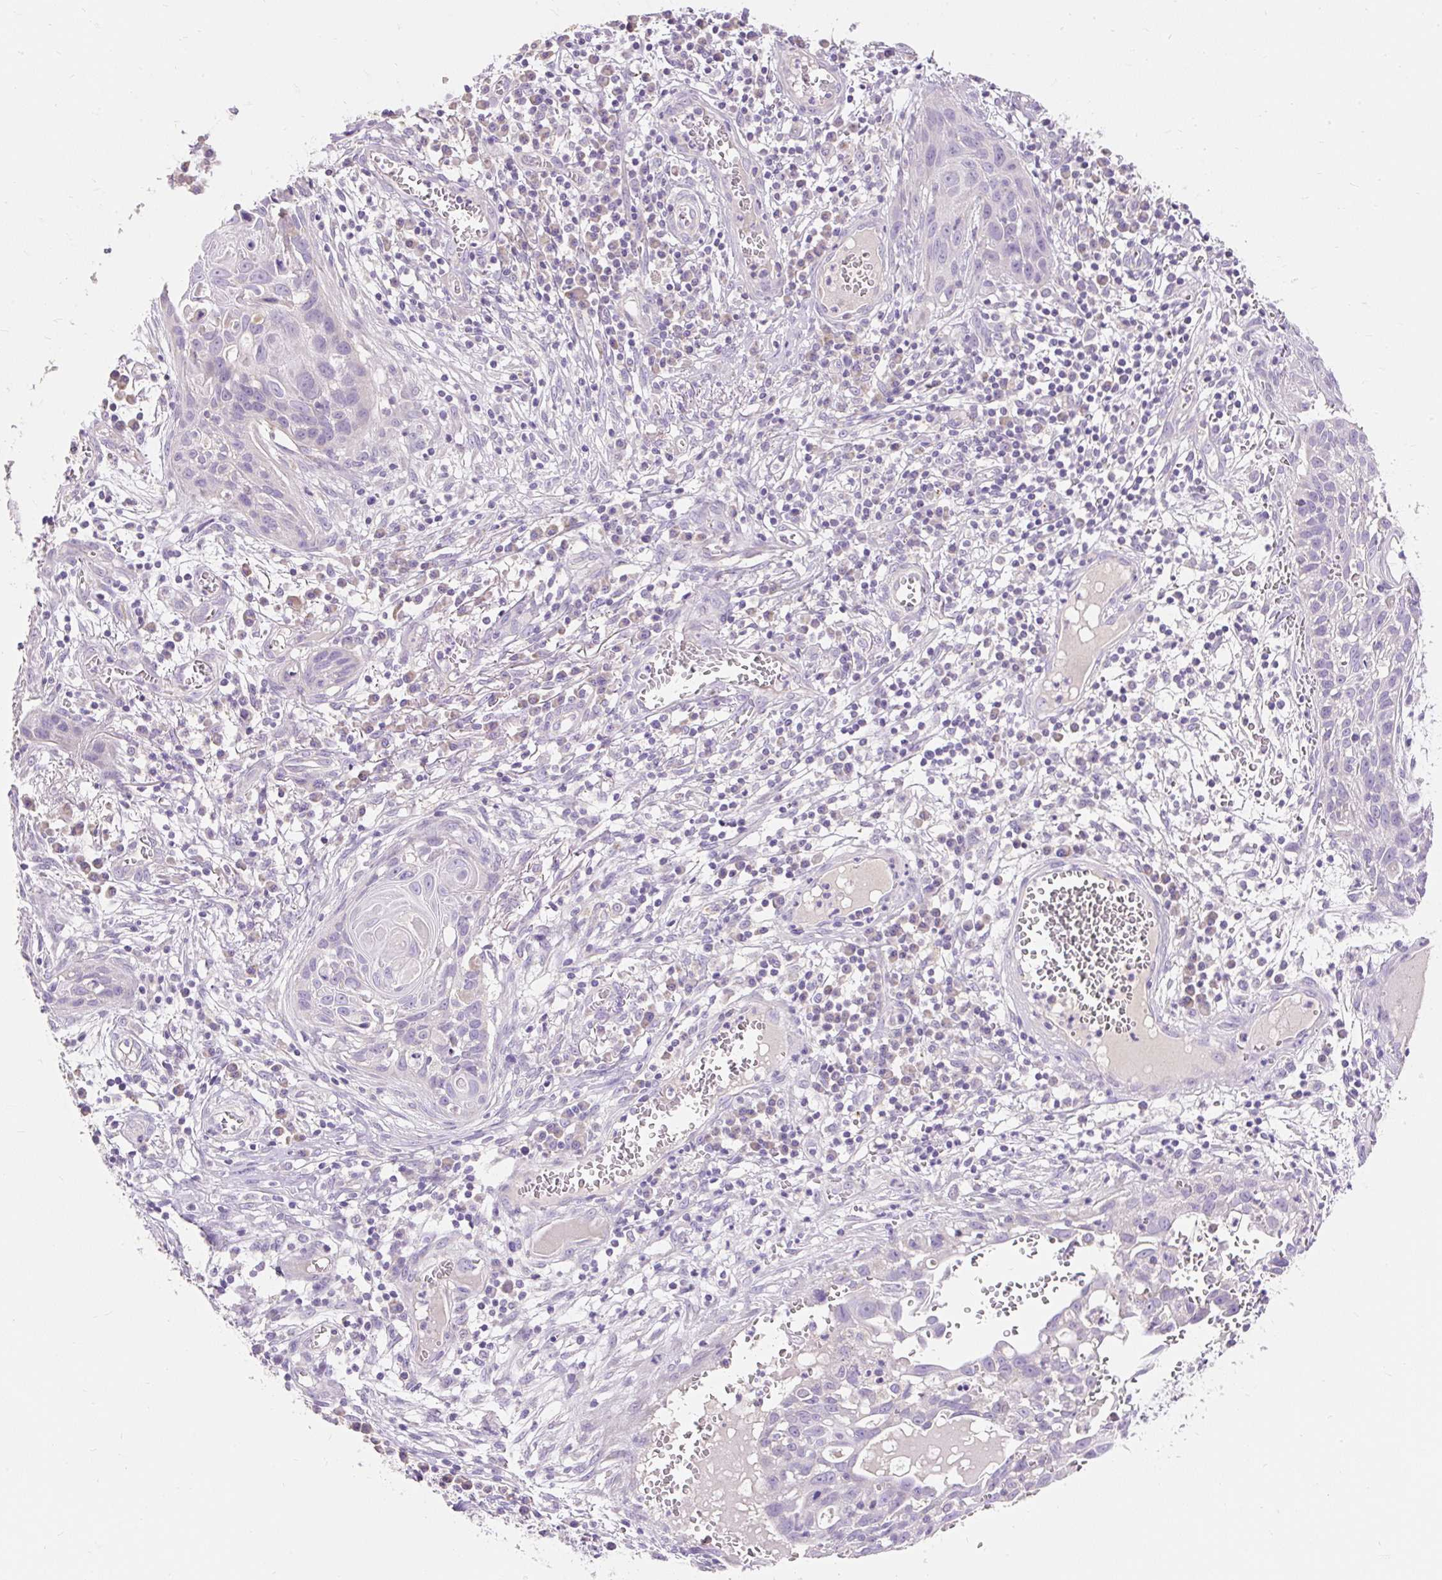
{"staining": {"intensity": "negative", "quantity": "none", "location": "none"}, "tissue": "skin cancer", "cell_type": "Tumor cells", "image_type": "cancer", "snomed": [{"axis": "morphology", "description": "Squamous cell carcinoma, NOS"}, {"axis": "topography", "description": "Skin"}, {"axis": "topography", "description": "Vulva"}], "caption": "High power microscopy micrograph of an IHC histopathology image of skin cancer (squamous cell carcinoma), revealing no significant staining in tumor cells.", "gene": "PMAIP1", "patient": {"sex": "female", "age": 83}}